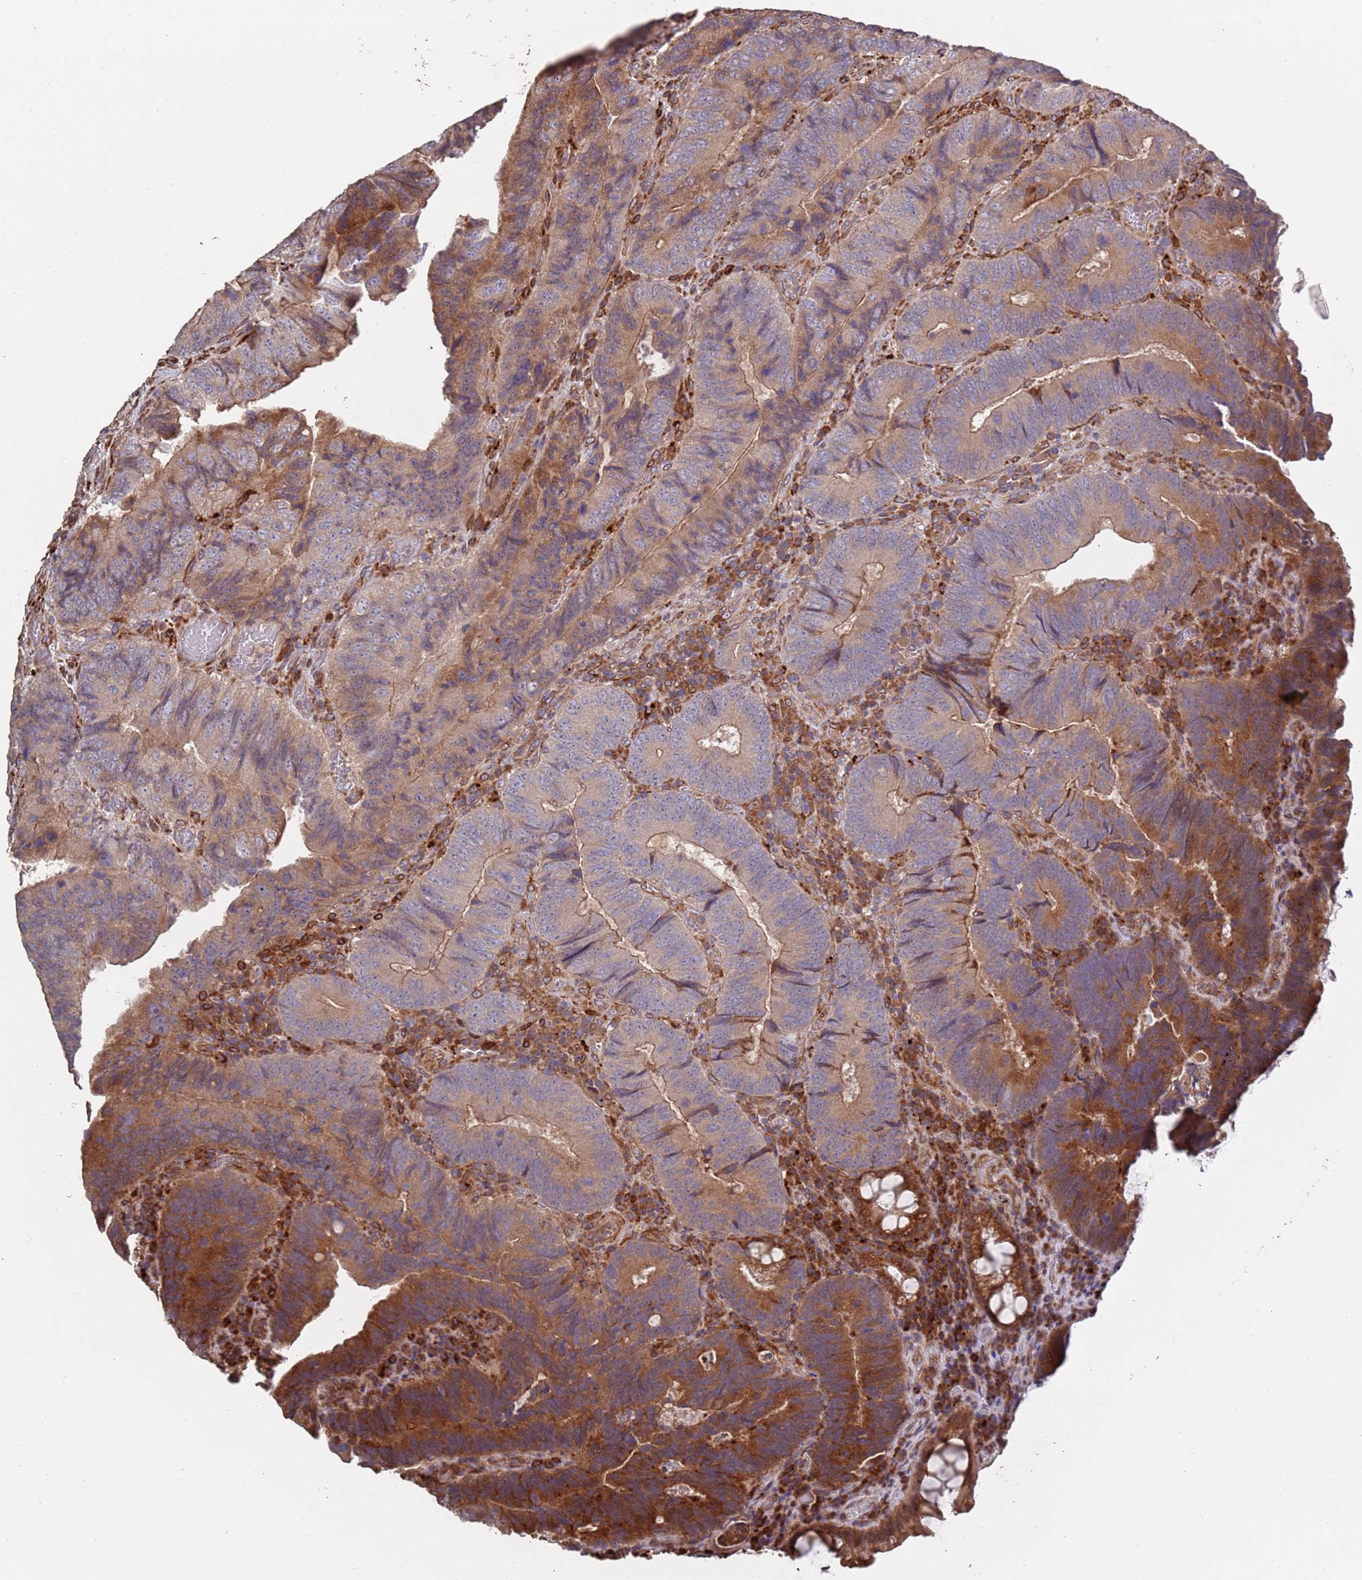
{"staining": {"intensity": "strong", "quantity": ">75%", "location": "cytoplasmic/membranous"}, "tissue": "colorectal cancer", "cell_type": "Tumor cells", "image_type": "cancer", "snomed": [{"axis": "morphology", "description": "Adenocarcinoma, NOS"}, {"axis": "topography", "description": "Colon"}], "caption": "An immunohistochemistry (IHC) histopathology image of tumor tissue is shown. Protein staining in brown labels strong cytoplasmic/membranous positivity in adenocarcinoma (colorectal) within tumor cells.", "gene": "LACC1", "patient": {"sex": "female", "age": 67}}